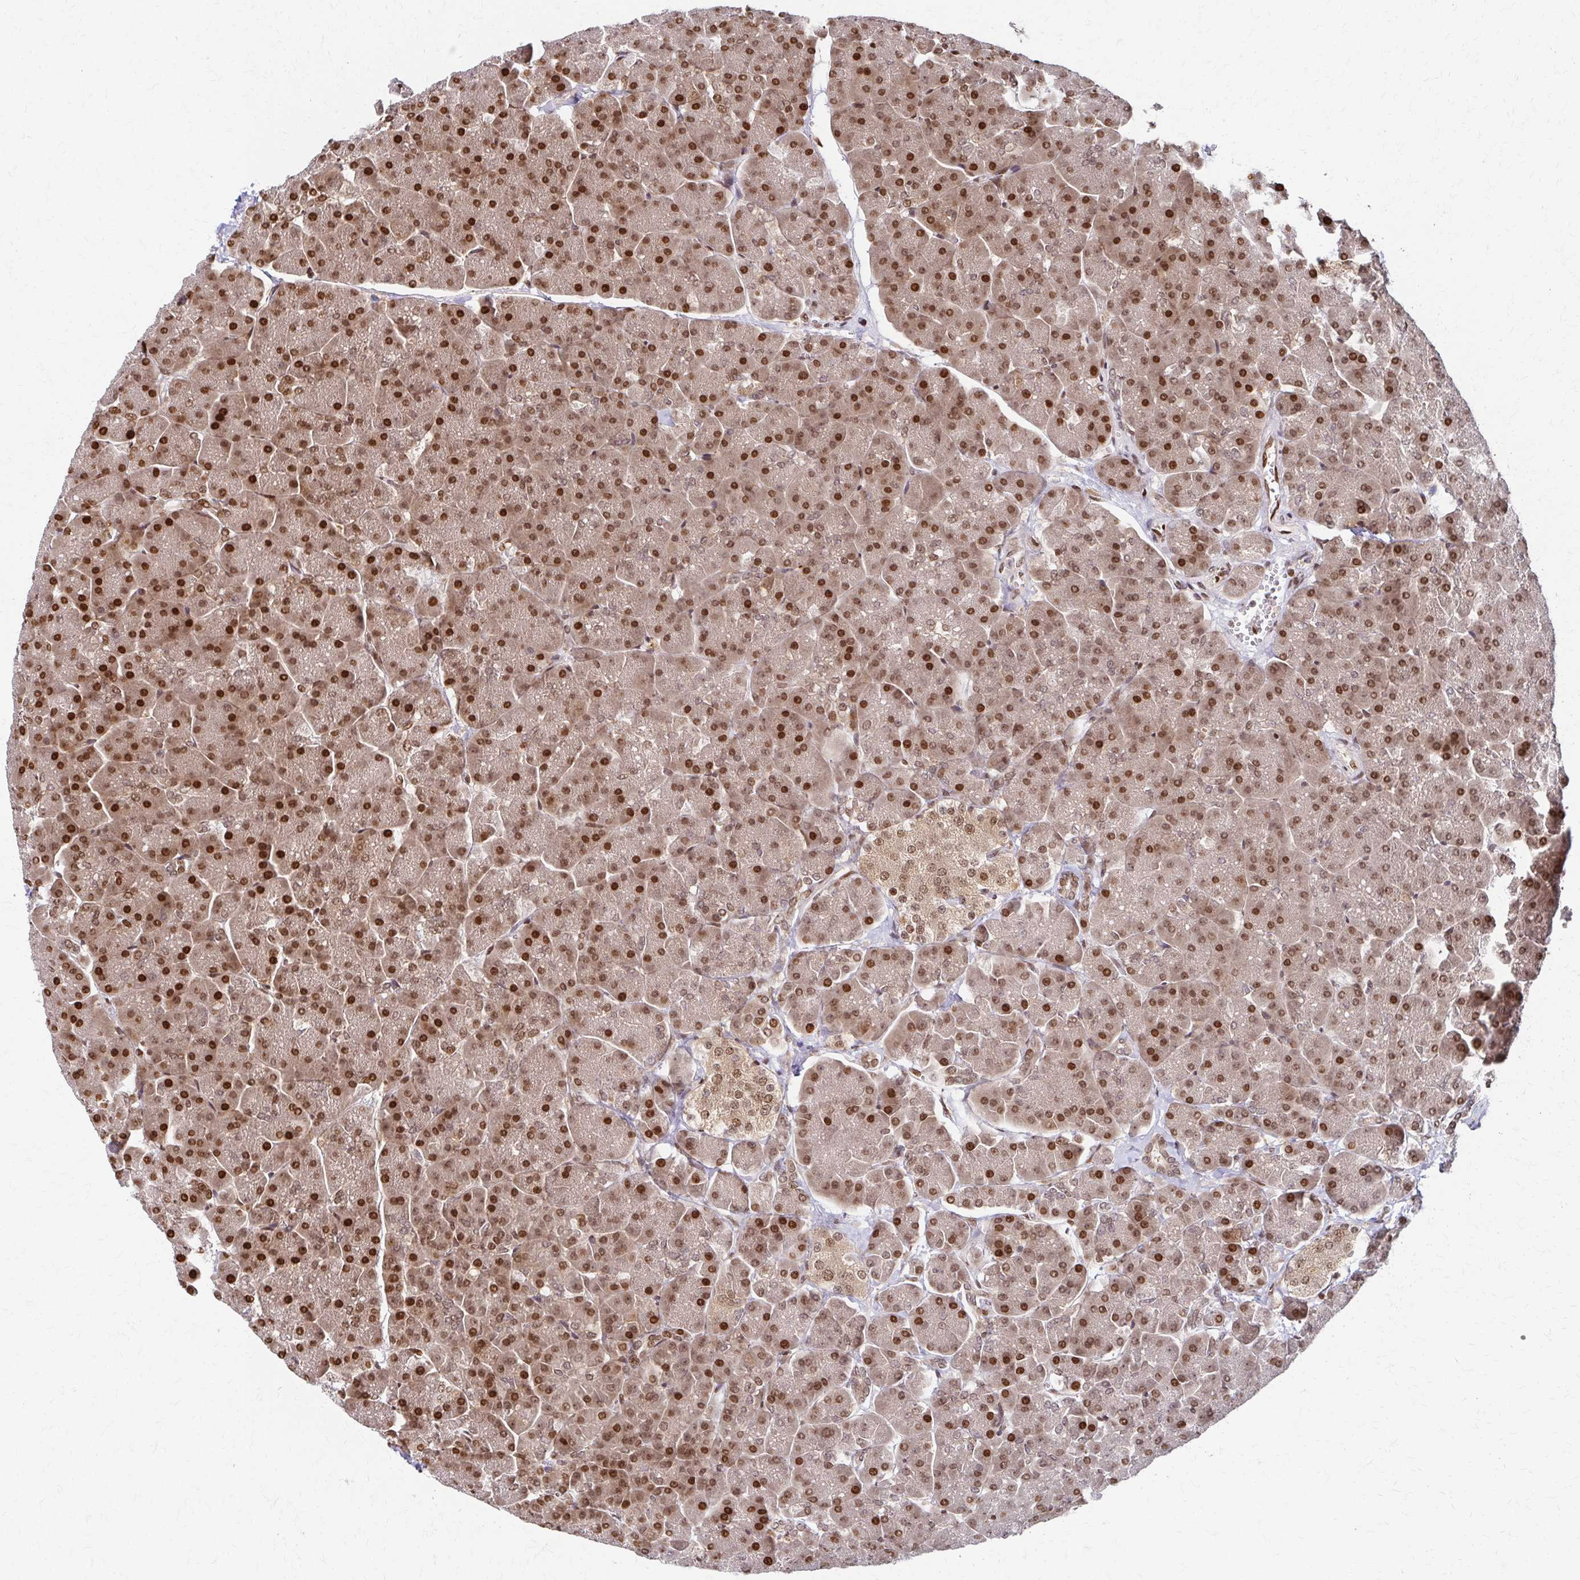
{"staining": {"intensity": "strong", "quantity": "25%-75%", "location": "nuclear"}, "tissue": "pancreas", "cell_type": "Exocrine glandular cells", "image_type": "normal", "snomed": [{"axis": "morphology", "description": "Normal tissue, NOS"}, {"axis": "topography", "description": "Pancreas"}, {"axis": "topography", "description": "Peripheral nerve tissue"}], "caption": "This image displays immunohistochemistry staining of unremarkable pancreas, with high strong nuclear expression in about 25%-75% of exocrine glandular cells.", "gene": "PSMD7", "patient": {"sex": "male", "age": 54}}